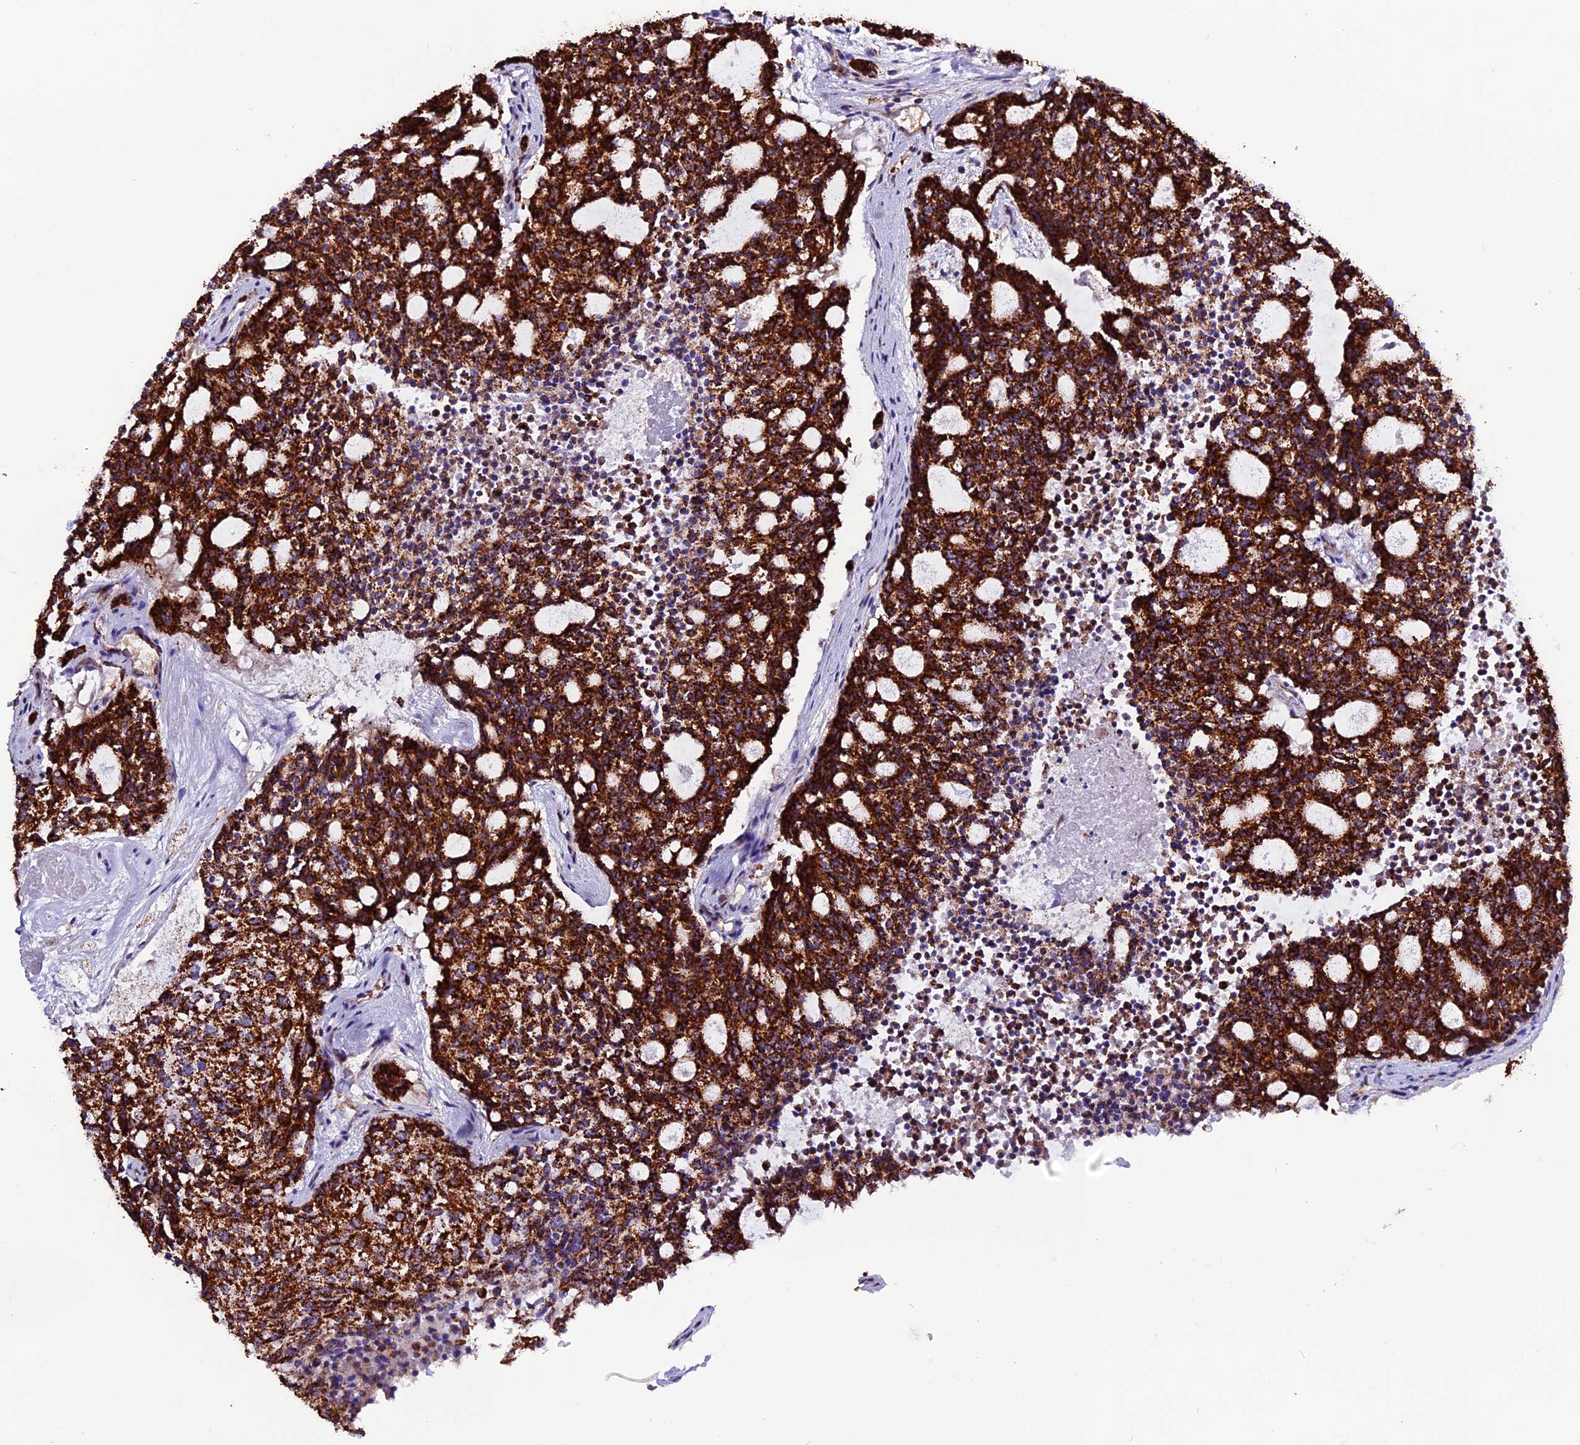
{"staining": {"intensity": "strong", "quantity": ">75%", "location": "cytoplasmic/membranous"}, "tissue": "carcinoid", "cell_type": "Tumor cells", "image_type": "cancer", "snomed": [{"axis": "morphology", "description": "Carcinoid, malignant, NOS"}, {"axis": "topography", "description": "Pancreas"}], "caption": "There is high levels of strong cytoplasmic/membranous staining in tumor cells of carcinoid (malignant), as demonstrated by immunohistochemical staining (brown color).", "gene": "CX3CL1", "patient": {"sex": "female", "age": 54}}